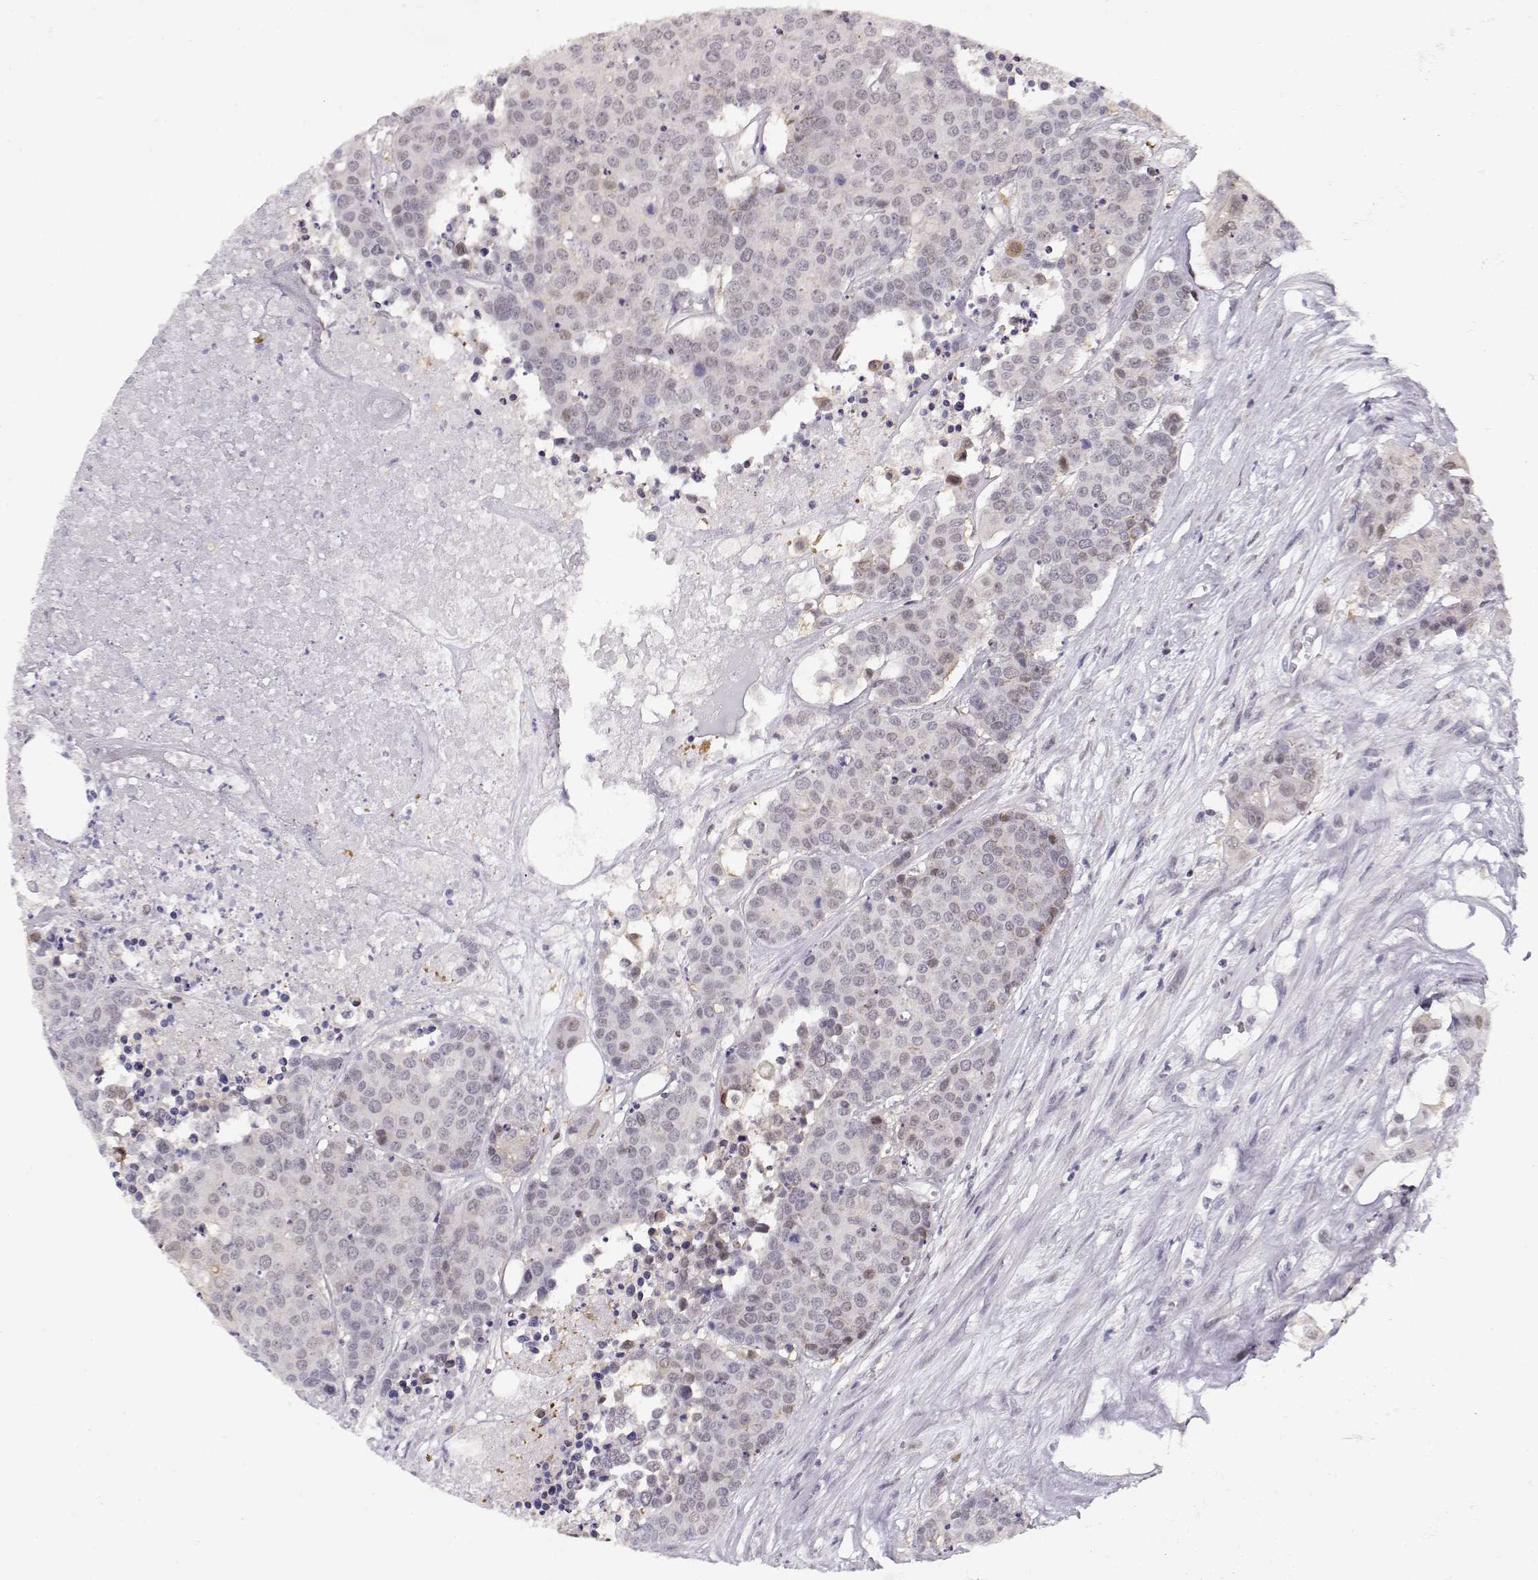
{"staining": {"intensity": "negative", "quantity": "none", "location": "none"}, "tissue": "carcinoid", "cell_type": "Tumor cells", "image_type": "cancer", "snomed": [{"axis": "morphology", "description": "Carcinoid, malignant, NOS"}, {"axis": "topography", "description": "Colon"}], "caption": "DAB immunohistochemical staining of human carcinoid shows no significant expression in tumor cells.", "gene": "TEPP", "patient": {"sex": "male", "age": 81}}